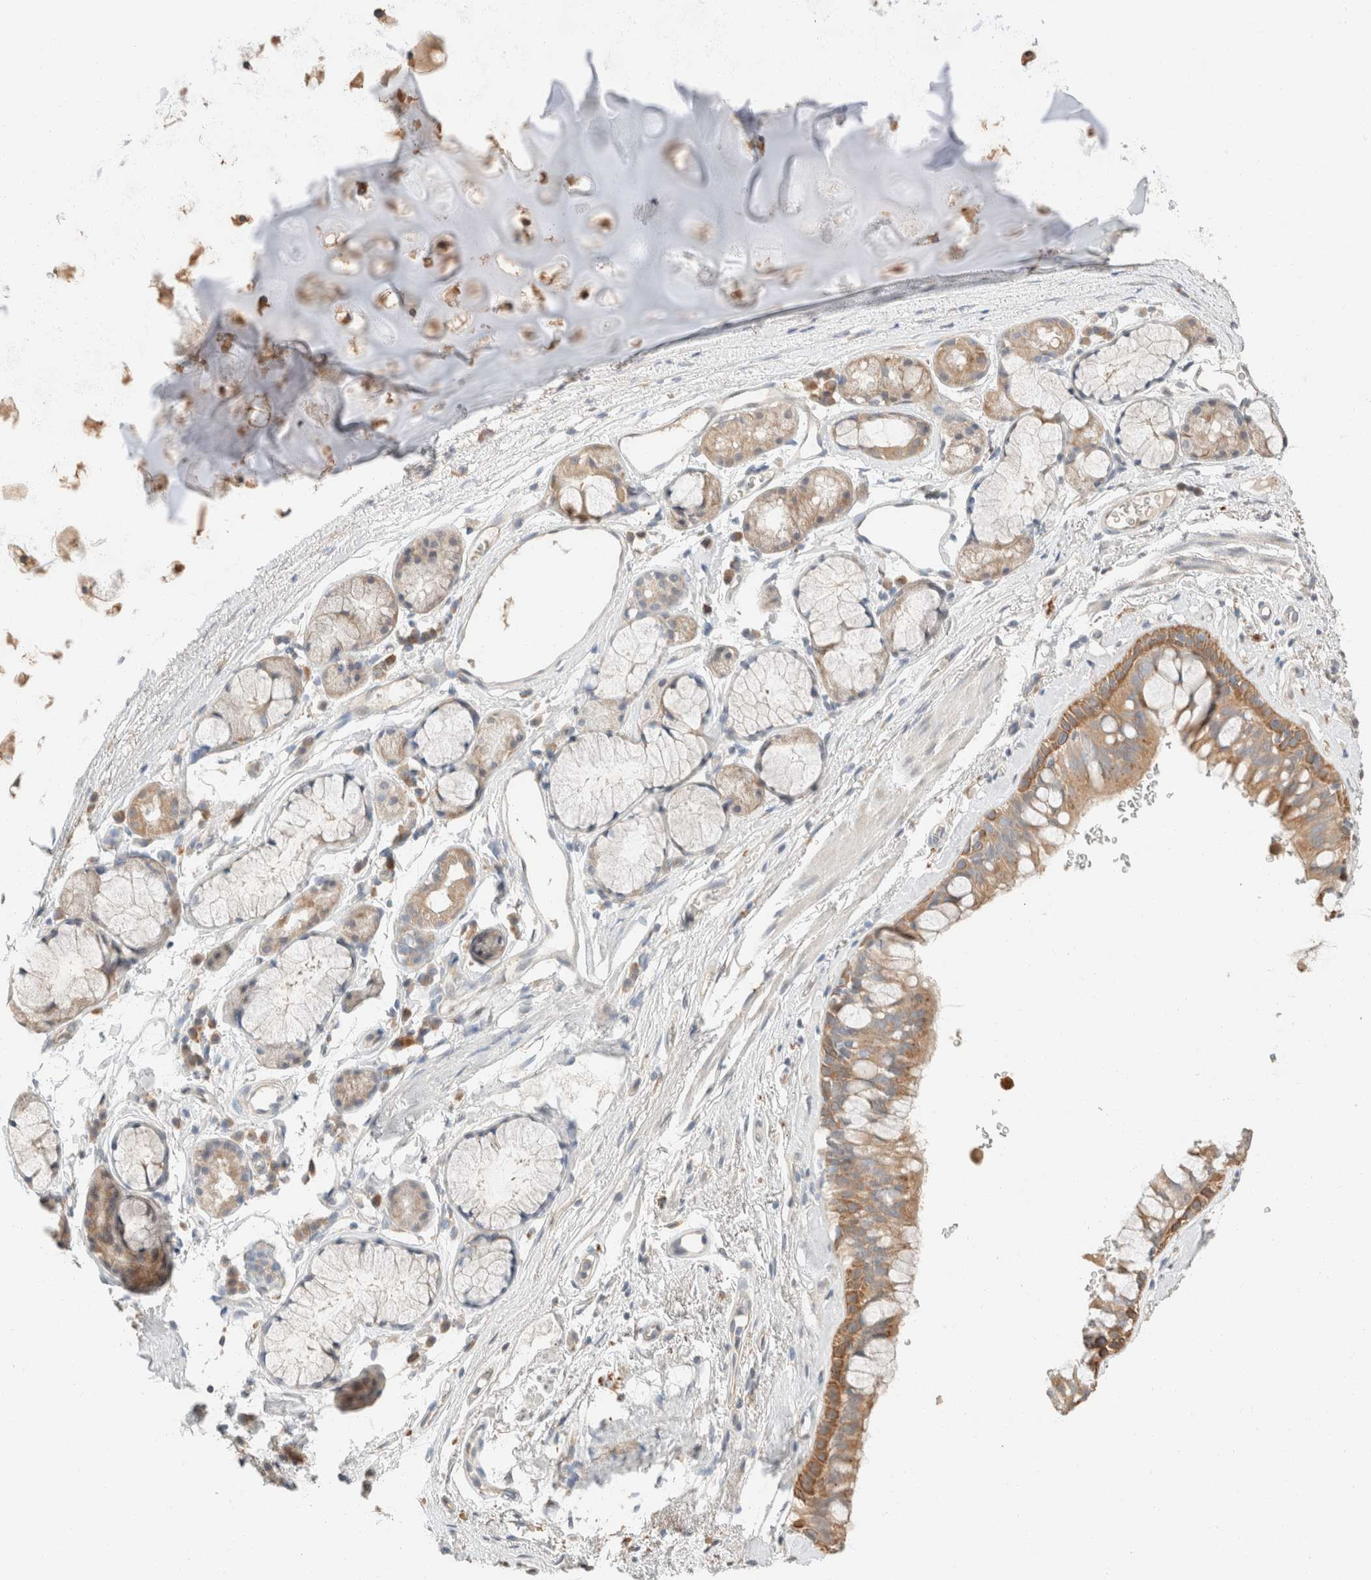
{"staining": {"intensity": "moderate", "quantity": ">75%", "location": "cytoplasmic/membranous"}, "tissue": "bronchus", "cell_type": "Respiratory epithelial cells", "image_type": "normal", "snomed": [{"axis": "morphology", "description": "Normal tissue, NOS"}, {"axis": "topography", "description": "Cartilage tissue"}, {"axis": "topography", "description": "Bronchus"}], "caption": "A photomicrograph showing moderate cytoplasmic/membranous positivity in approximately >75% of respiratory epithelial cells in unremarkable bronchus, as visualized by brown immunohistochemical staining.", "gene": "TUBD1", "patient": {"sex": "female", "age": 53}}